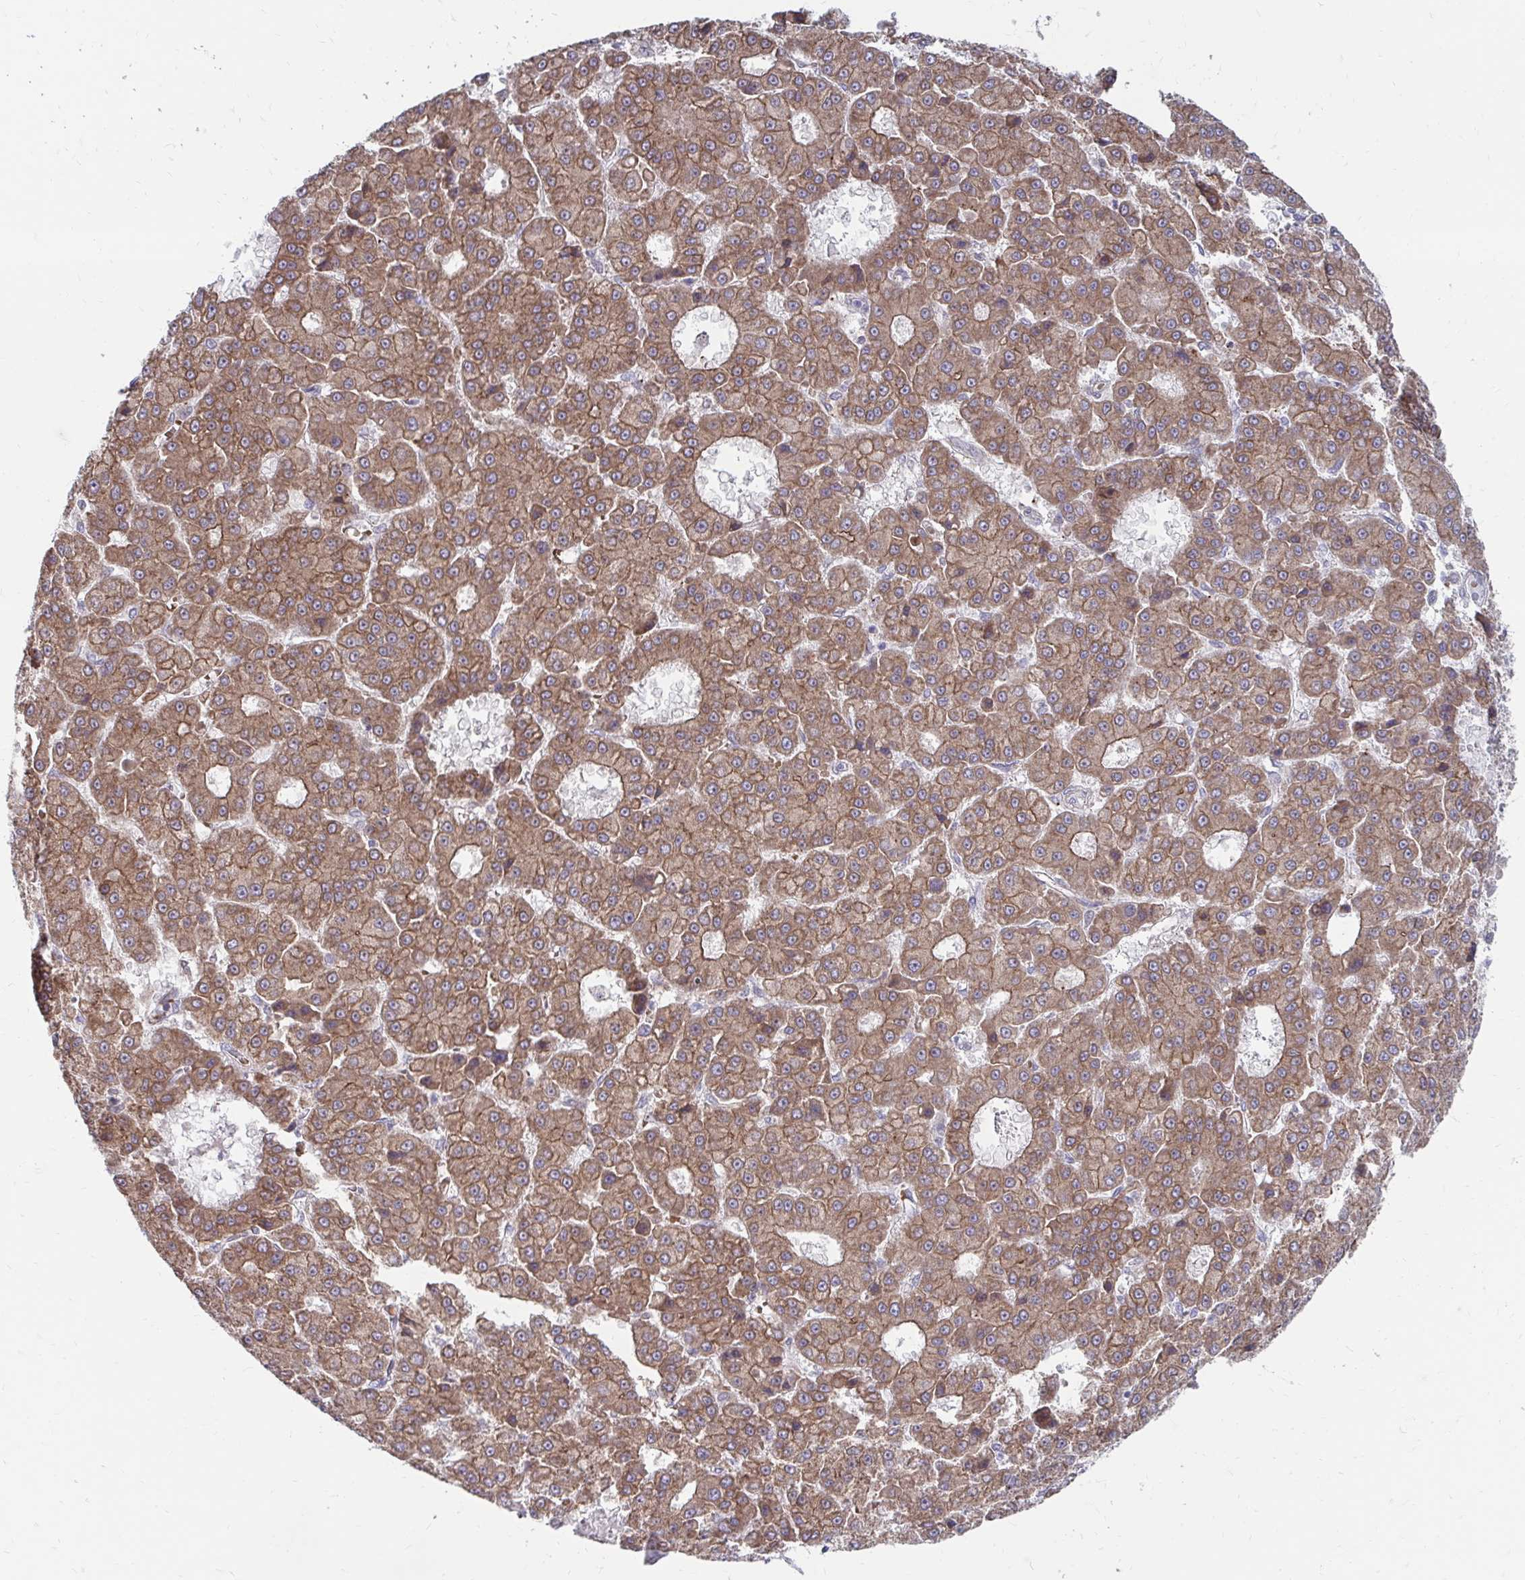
{"staining": {"intensity": "moderate", "quantity": ">75%", "location": "cytoplasmic/membranous"}, "tissue": "liver cancer", "cell_type": "Tumor cells", "image_type": "cancer", "snomed": [{"axis": "morphology", "description": "Carcinoma, Hepatocellular, NOS"}, {"axis": "topography", "description": "Liver"}], "caption": "The photomicrograph shows a brown stain indicating the presence of a protein in the cytoplasmic/membranous of tumor cells in liver hepatocellular carcinoma. The protein of interest is shown in brown color, while the nuclei are stained blue.", "gene": "ITPR2", "patient": {"sex": "male", "age": 70}}